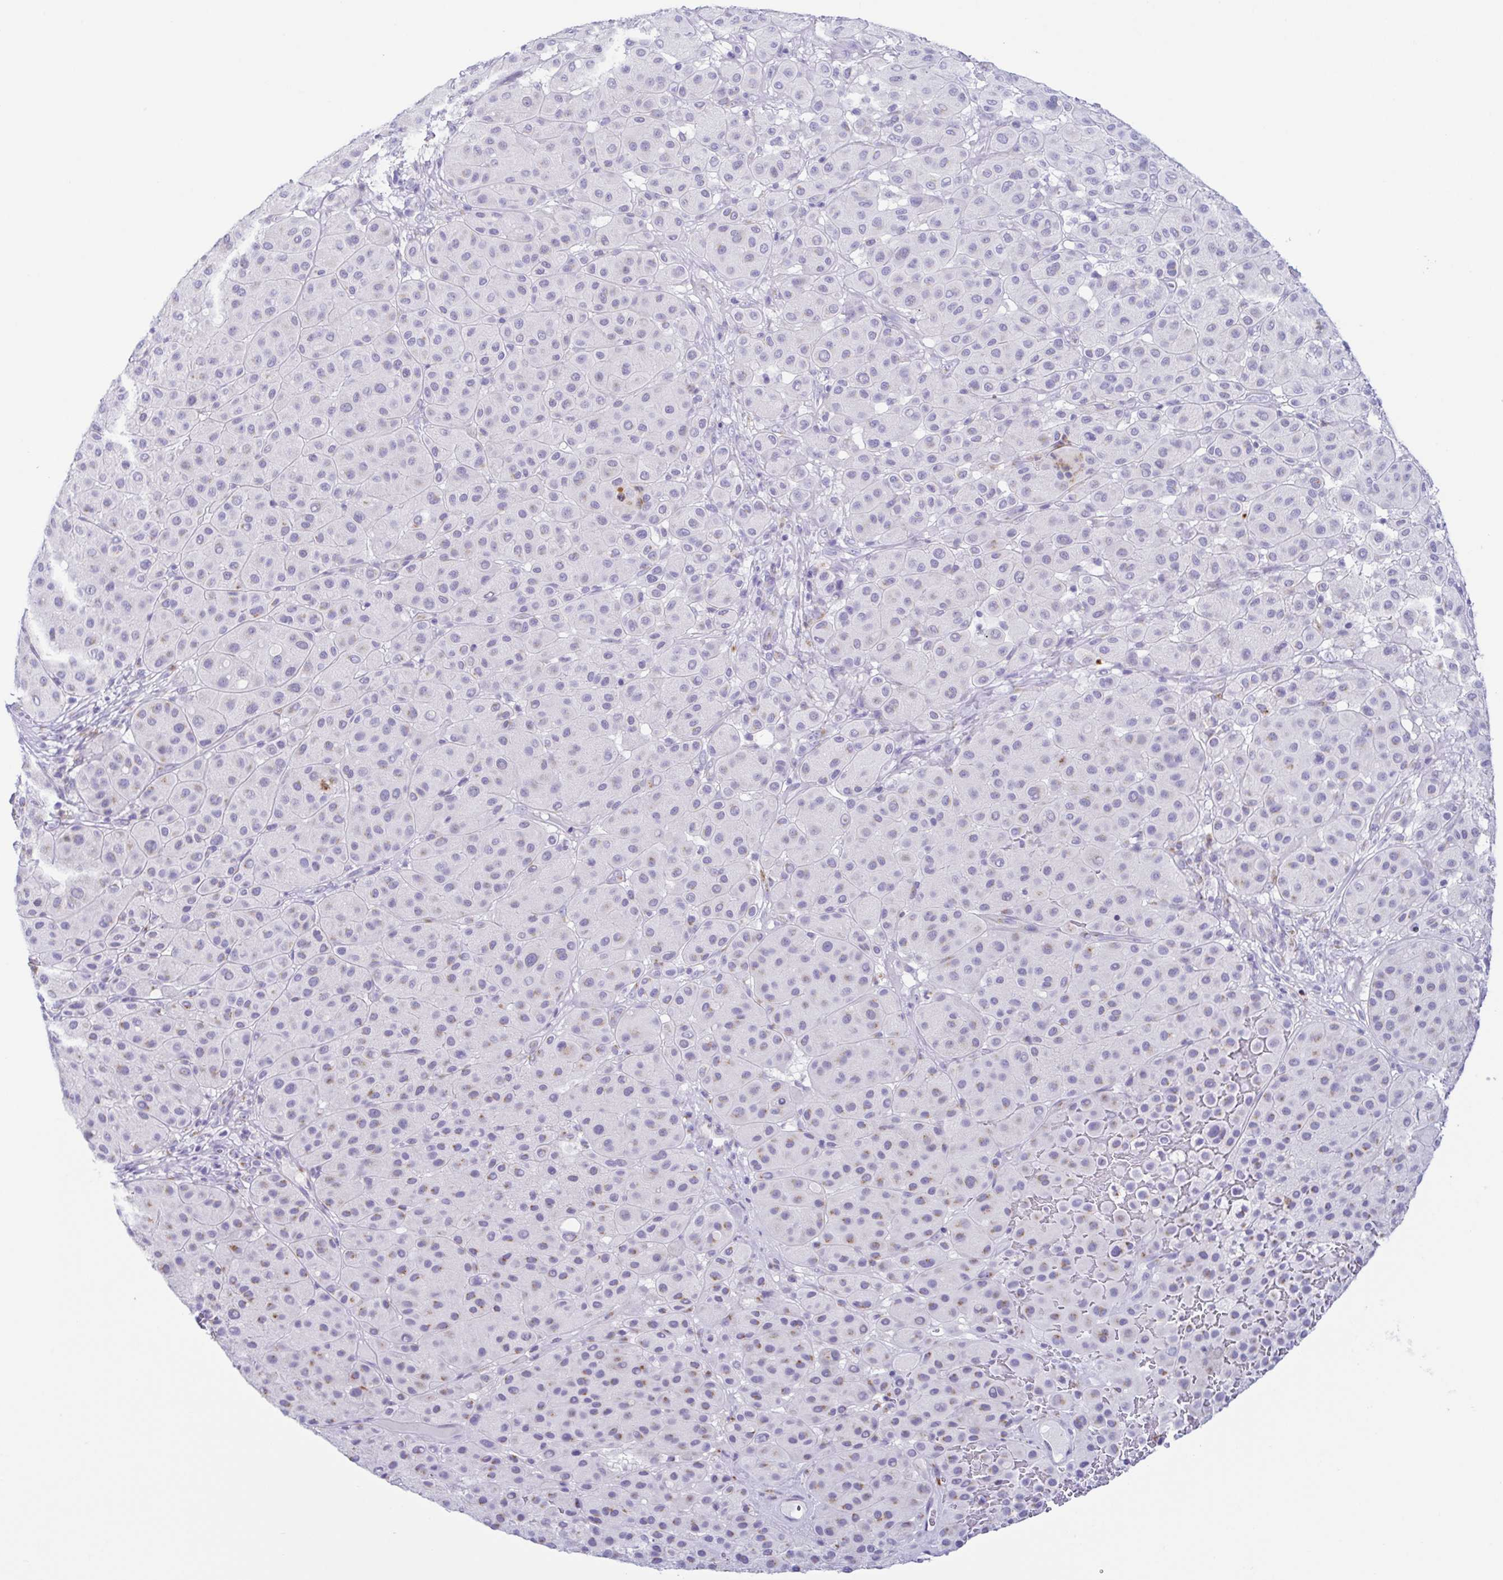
{"staining": {"intensity": "negative", "quantity": "none", "location": "none"}, "tissue": "melanoma", "cell_type": "Tumor cells", "image_type": "cancer", "snomed": [{"axis": "morphology", "description": "Malignant melanoma, Metastatic site"}, {"axis": "topography", "description": "Smooth muscle"}], "caption": "Human malignant melanoma (metastatic site) stained for a protein using immunohistochemistry (IHC) exhibits no staining in tumor cells.", "gene": "AZU1", "patient": {"sex": "male", "age": 41}}